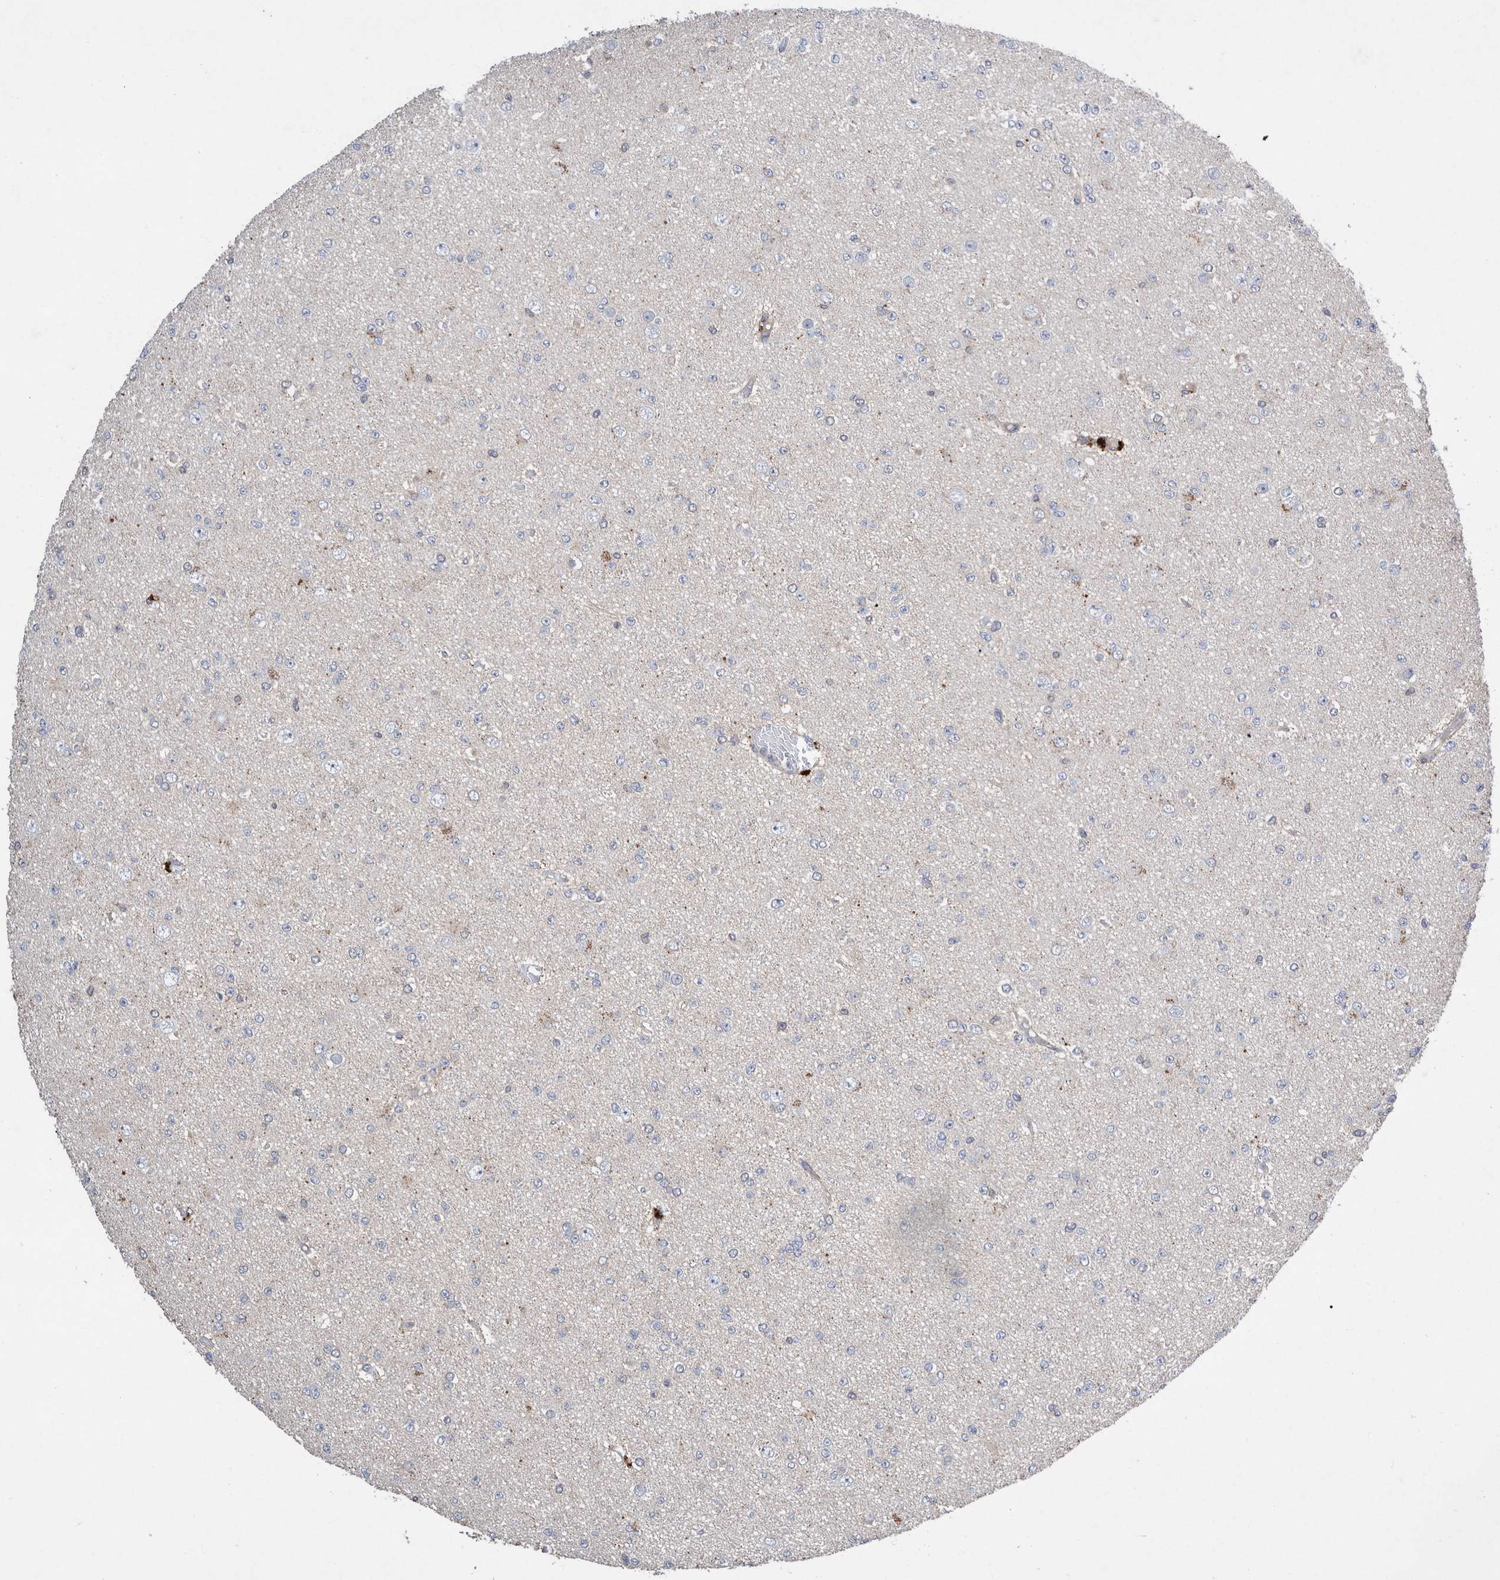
{"staining": {"intensity": "negative", "quantity": "none", "location": "none"}, "tissue": "glioma", "cell_type": "Tumor cells", "image_type": "cancer", "snomed": [{"axis": "morphology", "description": "Glioma, malignant, Low grade"}, {"axis": "topography", "description": "Brain"}], "caption": "DAB immunohistochemical staining of human glioma displays no significant expression in tumor cells.", "gene": "PLPBP", "patient": {"sex": "female", "age": 22}}